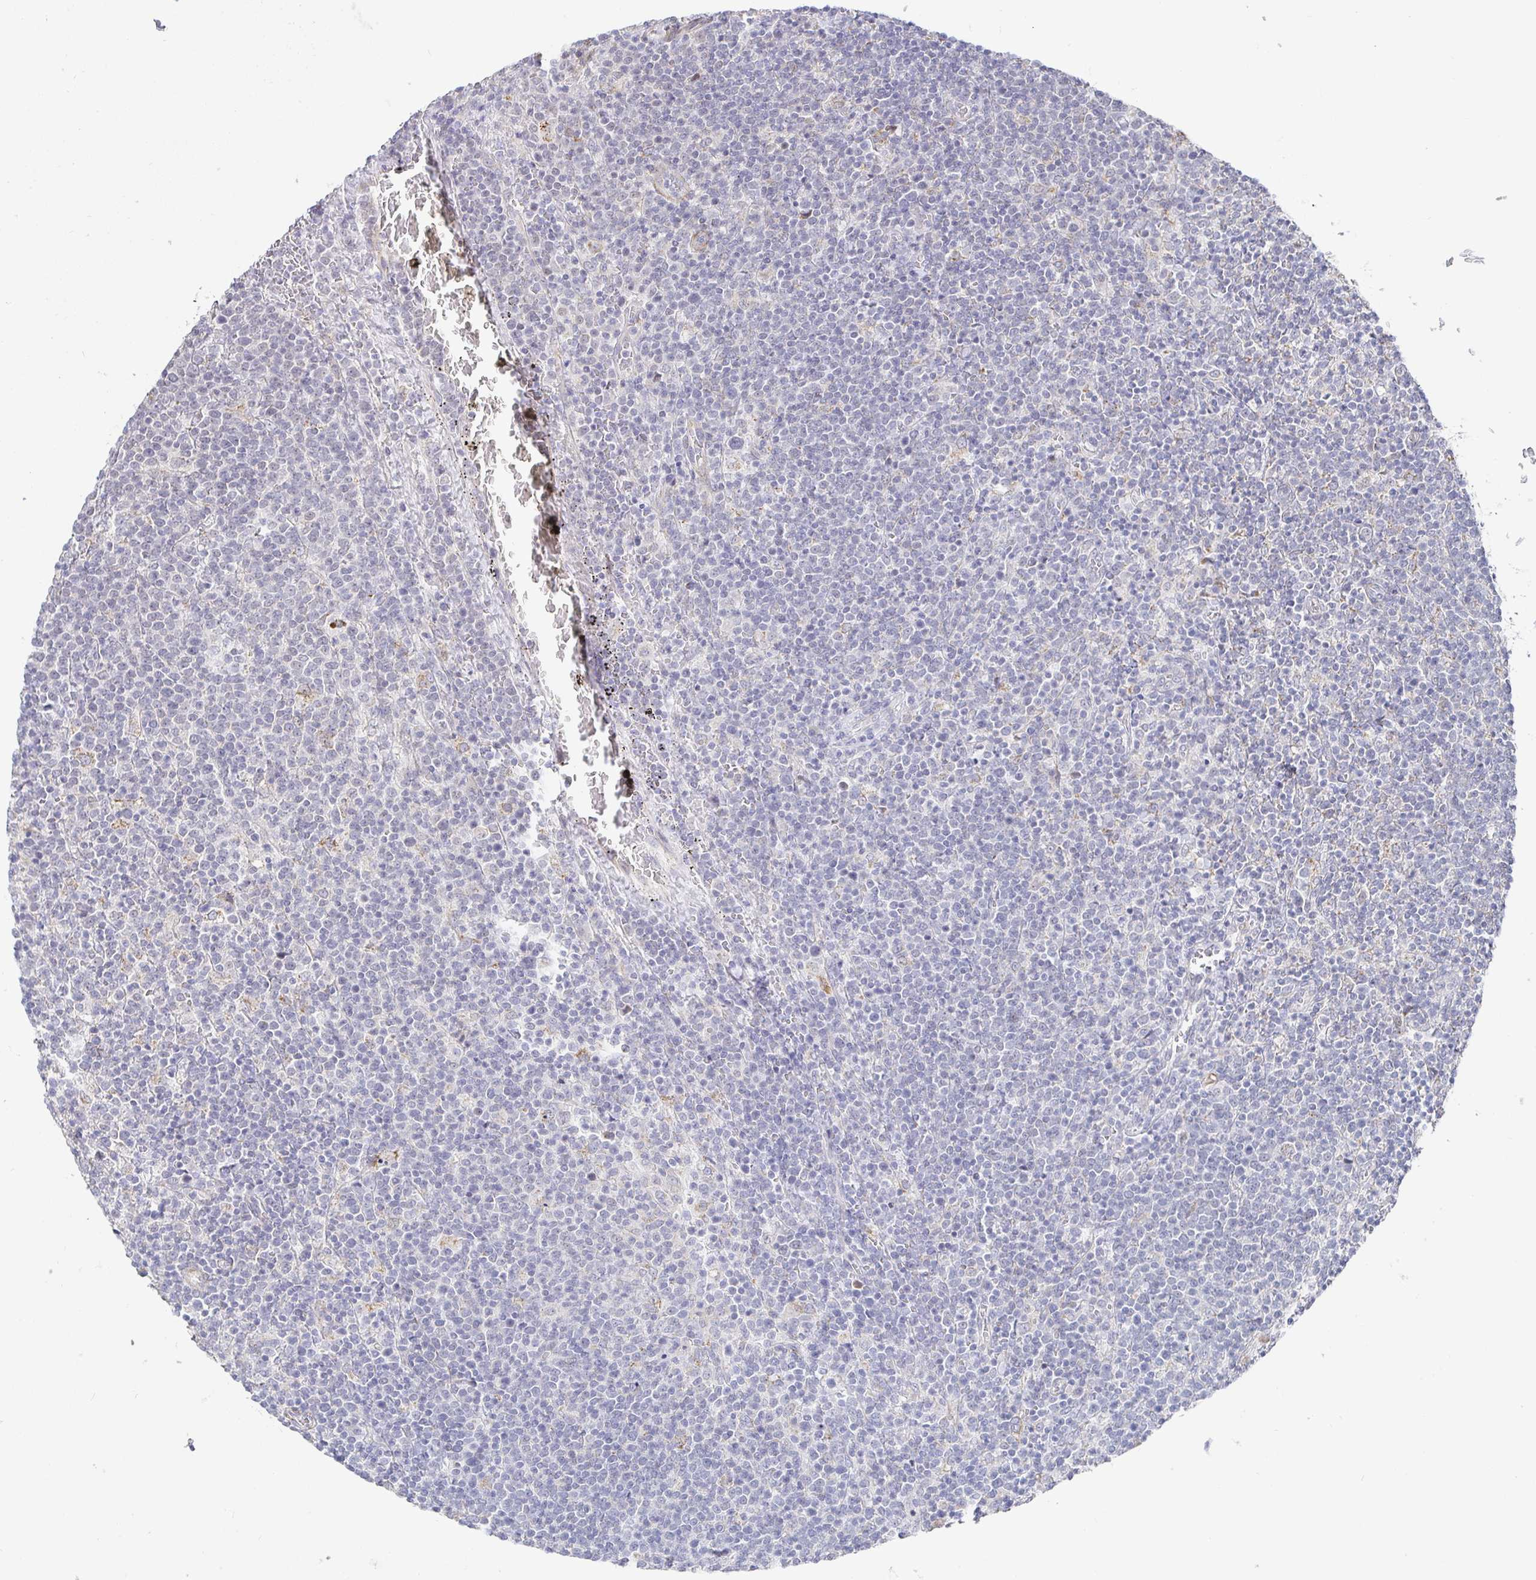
{"staining": {"intensity": "negative", "quantity": "none", "location": "none"}, "tissue": "lymphoma", "cell_type": "Tumor cells", "image_type": "cancer", "snomed": [{"axis": "morphology", "description": "Malignant lymphoma, non-Hodgkin's type, High grade"}, {"axis": "topography", "description": "Lymph node"}], "caption": "Immunohistochemical staining of malignant lymphoma, non-Hodgkin's type (high-grade) demonstrates no significant staining in tumor cells.", "gene": "CIT", "patient": {"sex": "male", "age": 61}}